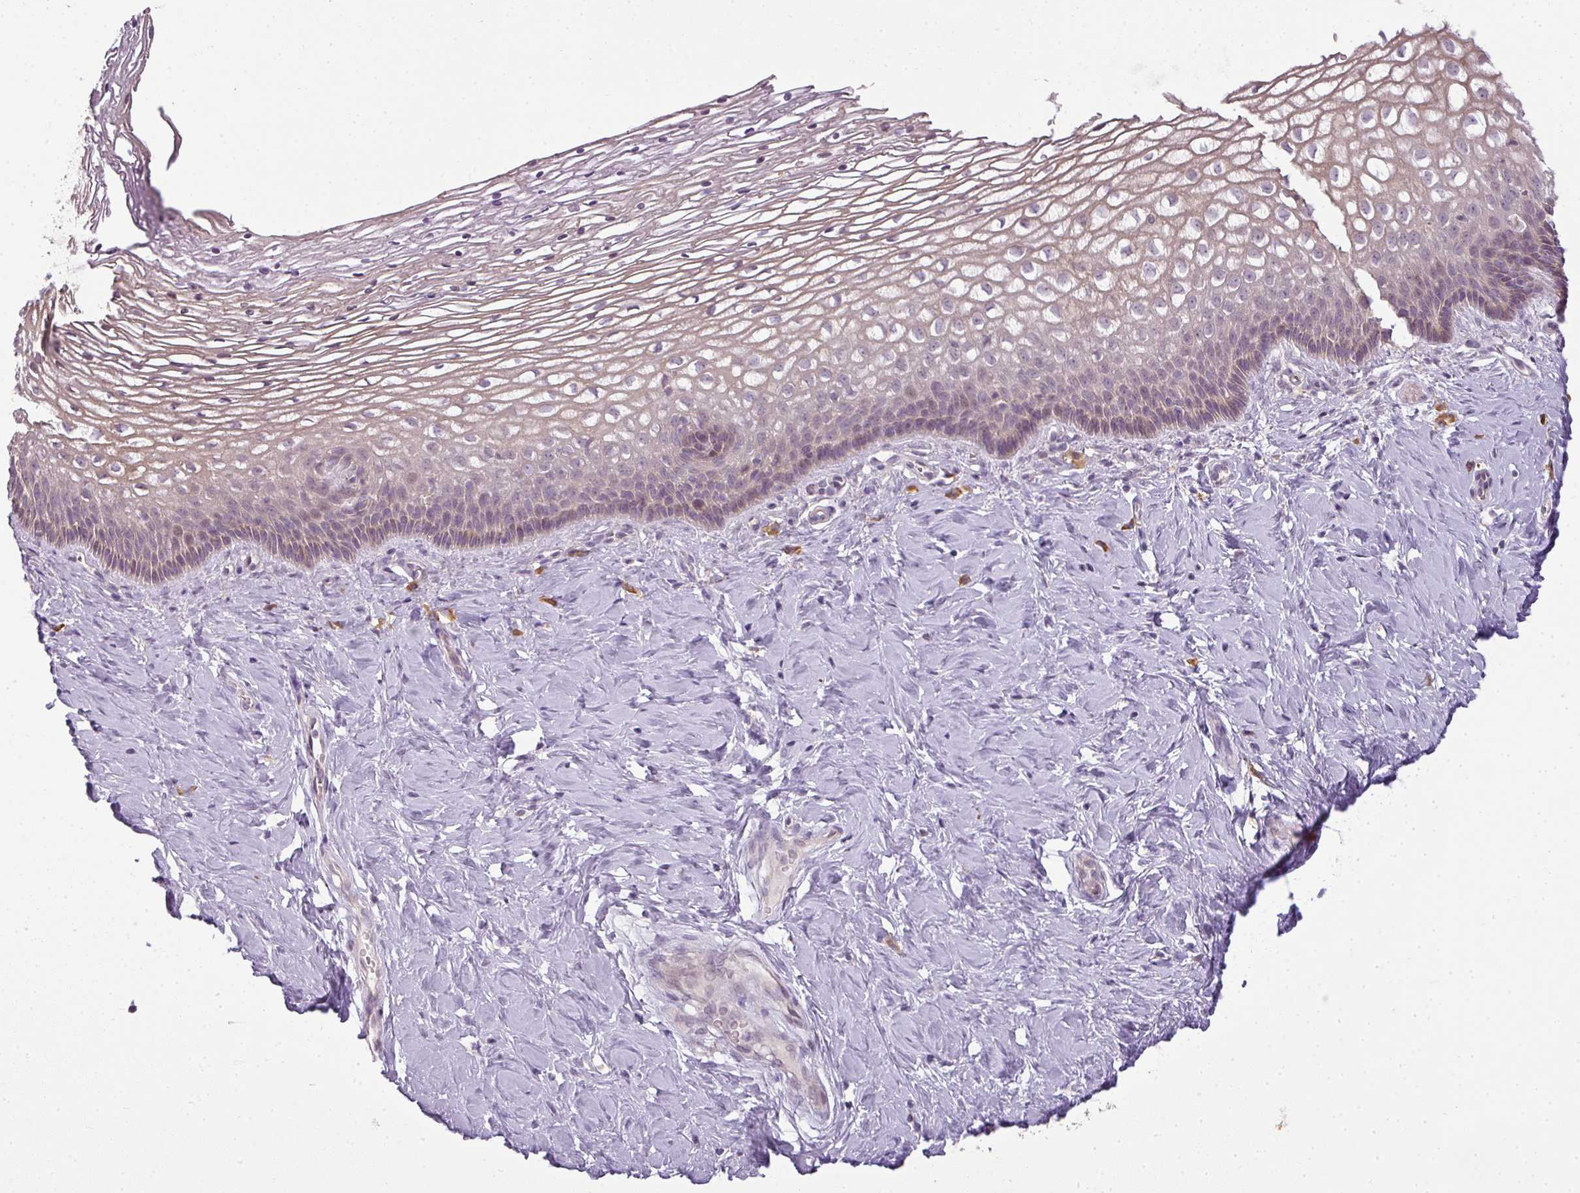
{"staining": {"intensity": "moderate", "quantity": ">75%", "location": "cytoplasmic/membranous"}, "tissue": "cervix", "cell_type": "Glandular cells", "image_type": "normal", "snomed": [{"axis": "morphology", "description": "Normal tissue, NOS"}, {"axis": "topography", "description": "Cervix"}], "caption": "IHC photomicrograph of unremarkable cervix: human cervix stained using immunohistochemistry (IHC) displays medium levels of moderate protein expression localized specifically in the cytoplasmic/membranous of glandular cells, appearing as a cytoplasmic/membranous brown color.", "gene": "LY75", "patient": {"sex": "female", "age": 36}}